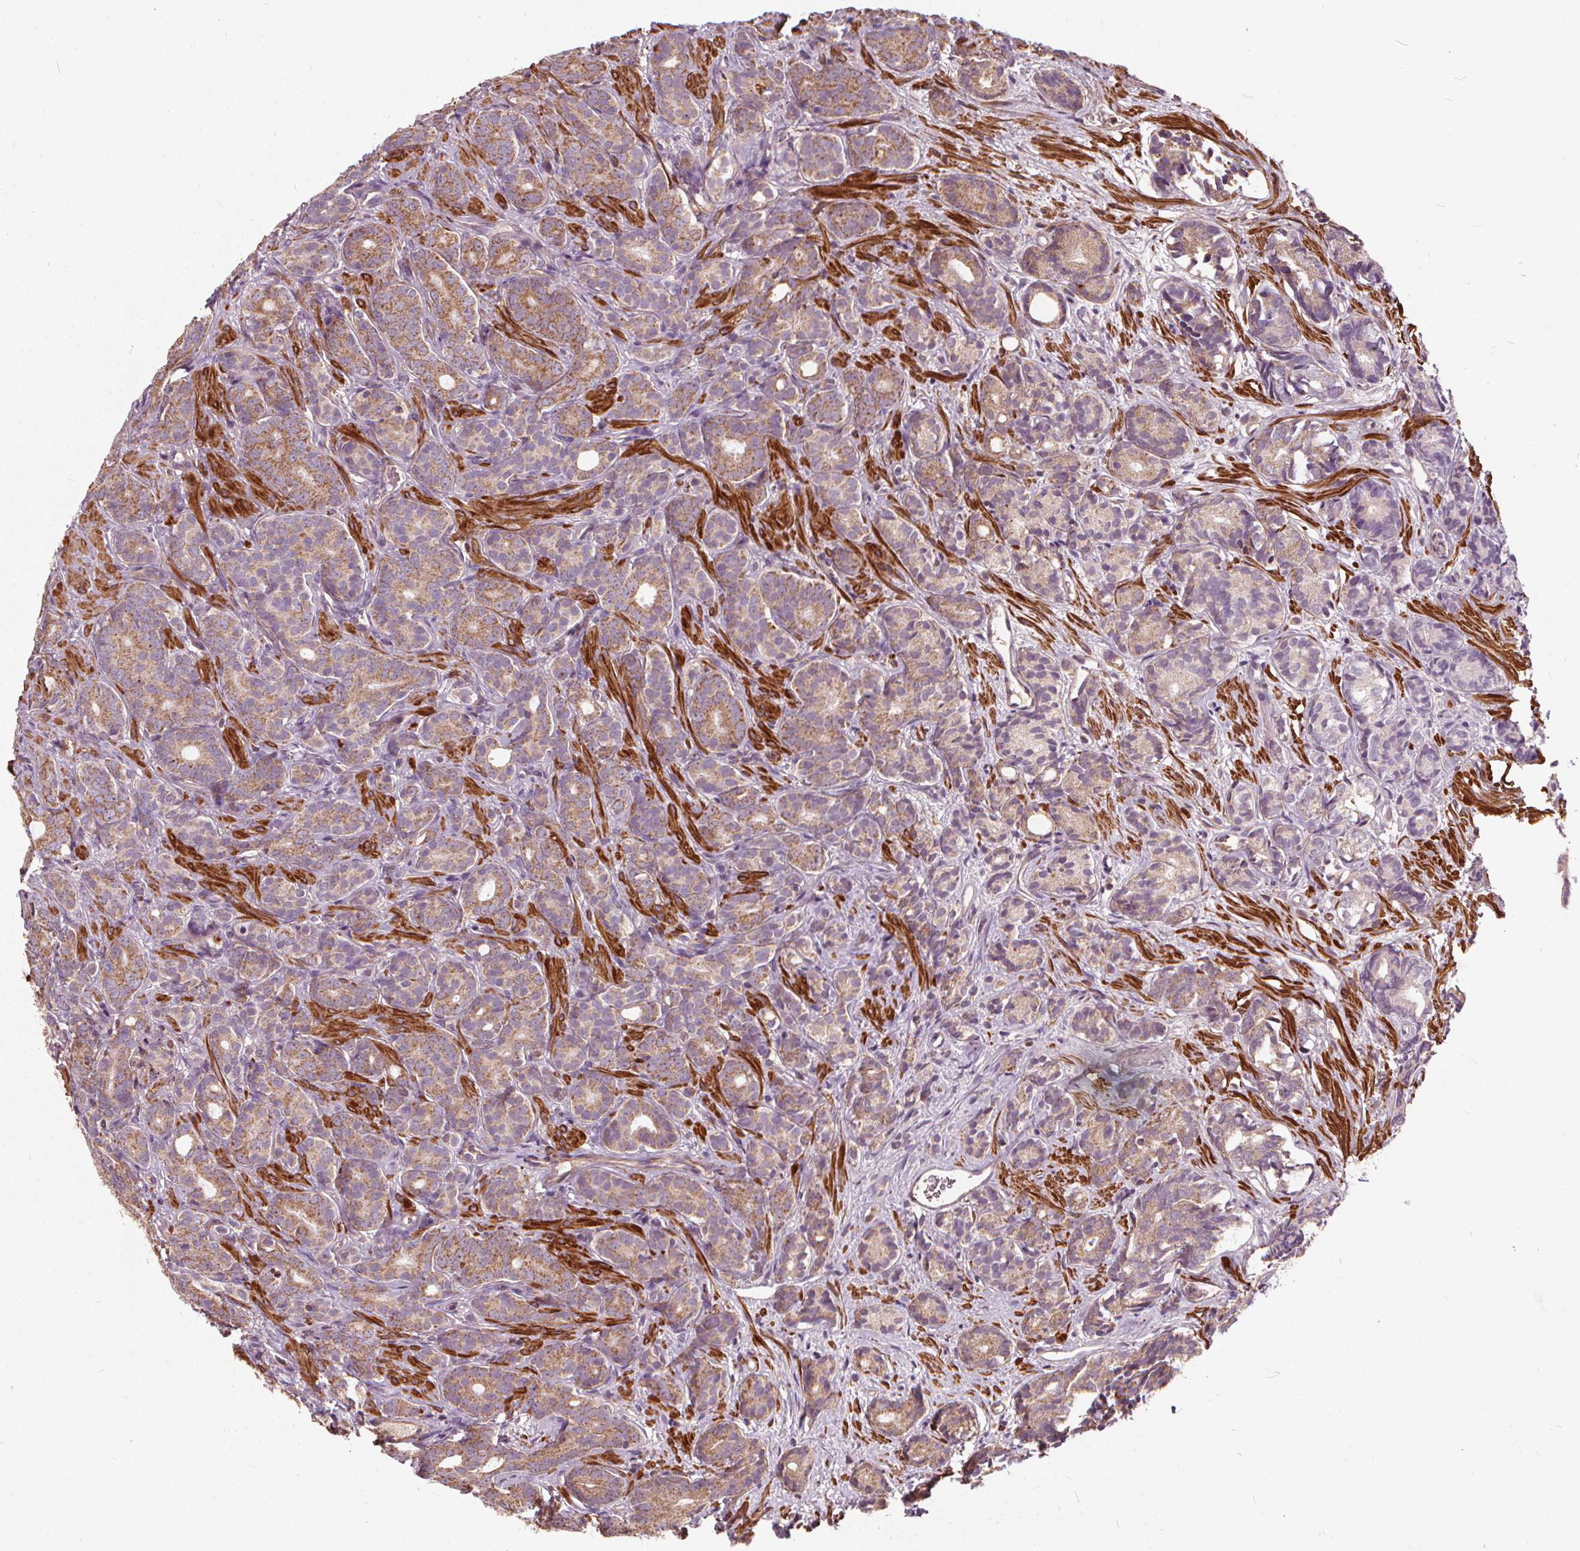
{"staining": {"intensity": "moderate", "quantity": ">75%", "location": "cytoplasmic/membranous"}, "tissue": "prostate cancer", "cell_type": "Tumor cells", "image_type": "cancer", "snomed": [{"axis": "morphology", "description": "Adenocarcinoma, High grade"}, {"axis": "topography", "description": "Prostate"}], "caption": "DAB (3,3'-diaminobenzidine) immunohistochemical staining of prostate cancer demonstrates moderate cytoplasmic/membranous protein positivity in about >75% of tumor cells. The protein is stained brown, and the nuclei are stained in blue (DAB IHC with brightfield microscopy, high magnification).", "gene": "ORAI2", "patient": {"sex": "male", "age": 84}}